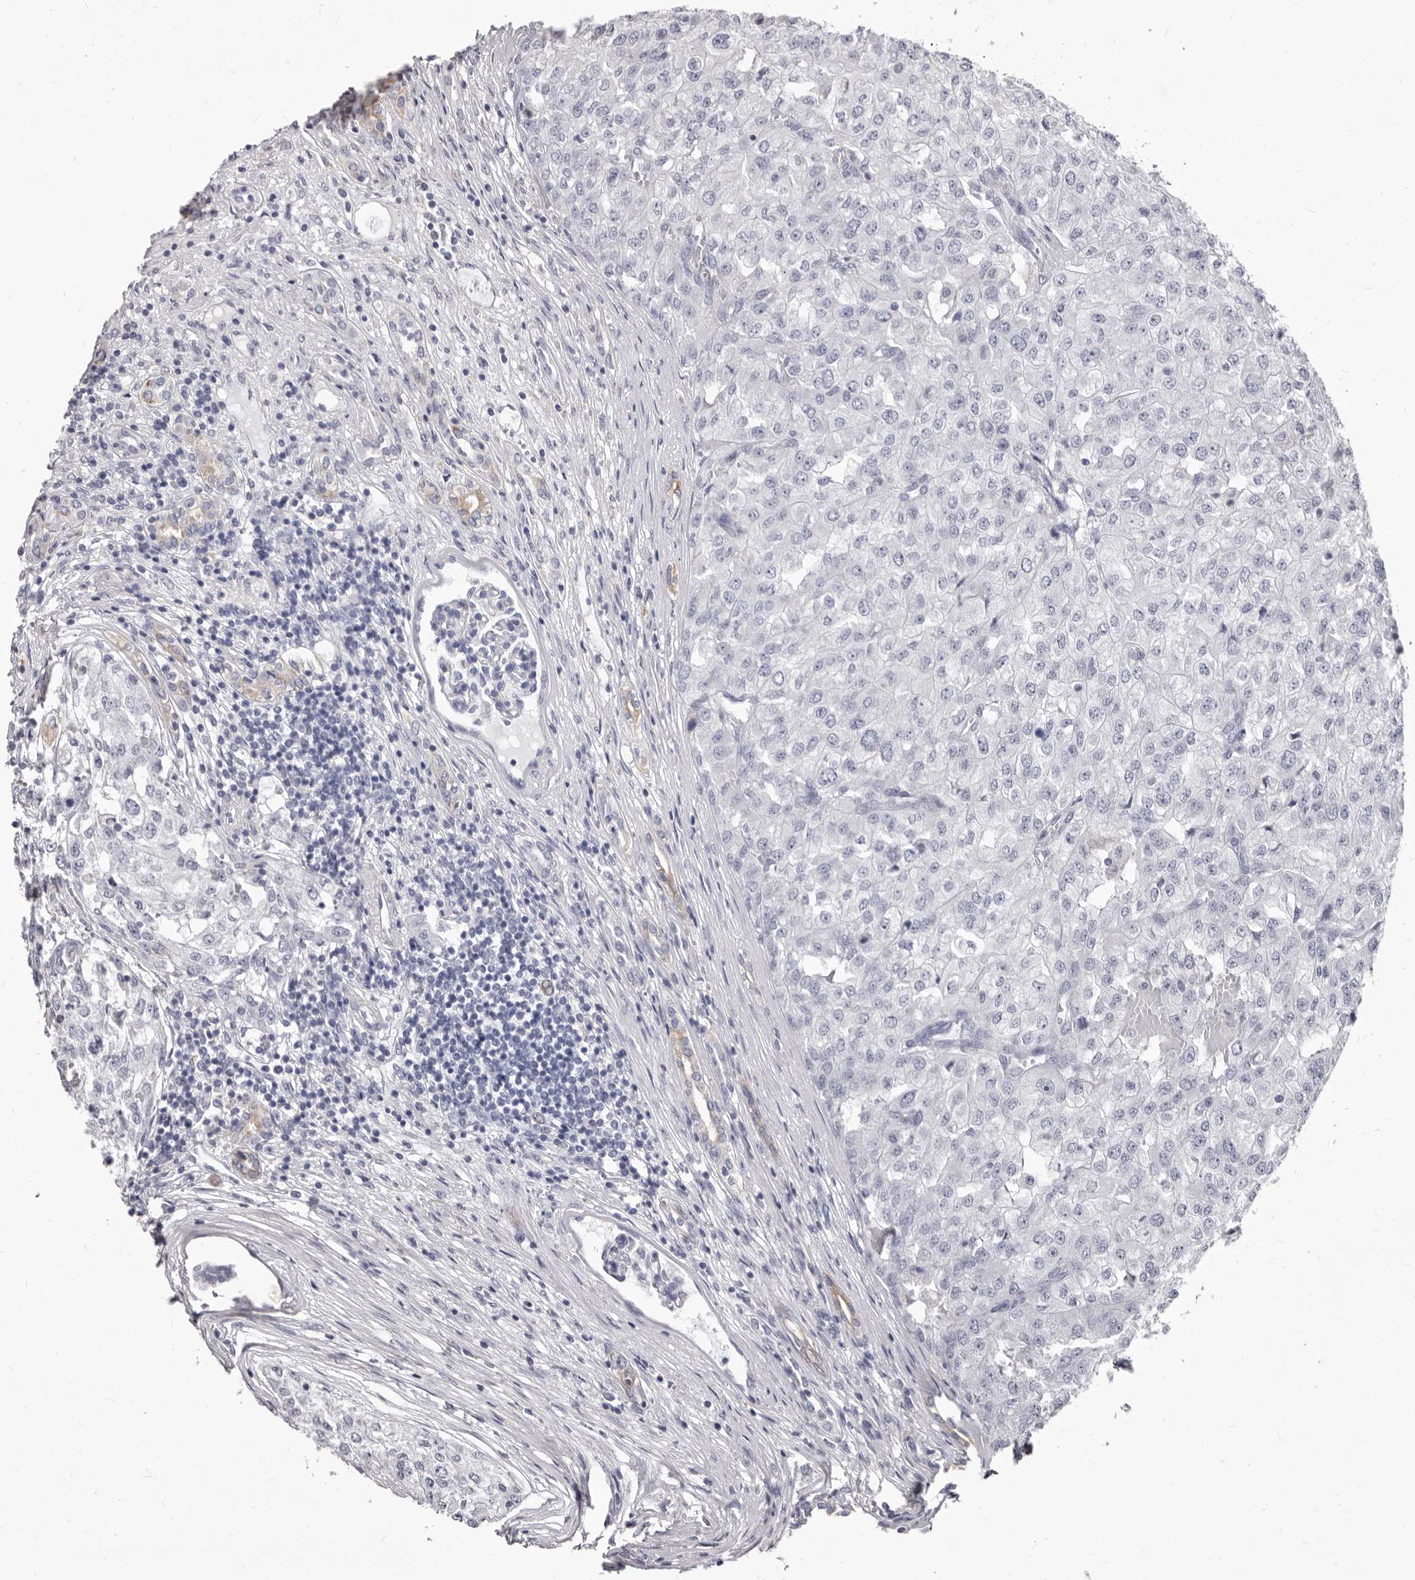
{"staining": {"intensity": "negative", "quantity": "none", "location": "none"}, "tissue": "renal cancer", "cell_type": "Tumor cells", "image_type": "cancer", "snomed": [{"axis": "morphology", "description": "Adenocarcinoma, NOS"}, {"axis": "topography", "description": "Kidney"}], "caption": "Immunohistochemistry of renal cancer (adenocarcinoma) shows no staining in tumor cells.", "gene": "NIBAN1", "patient": {"sex": "female", "age": 54}}